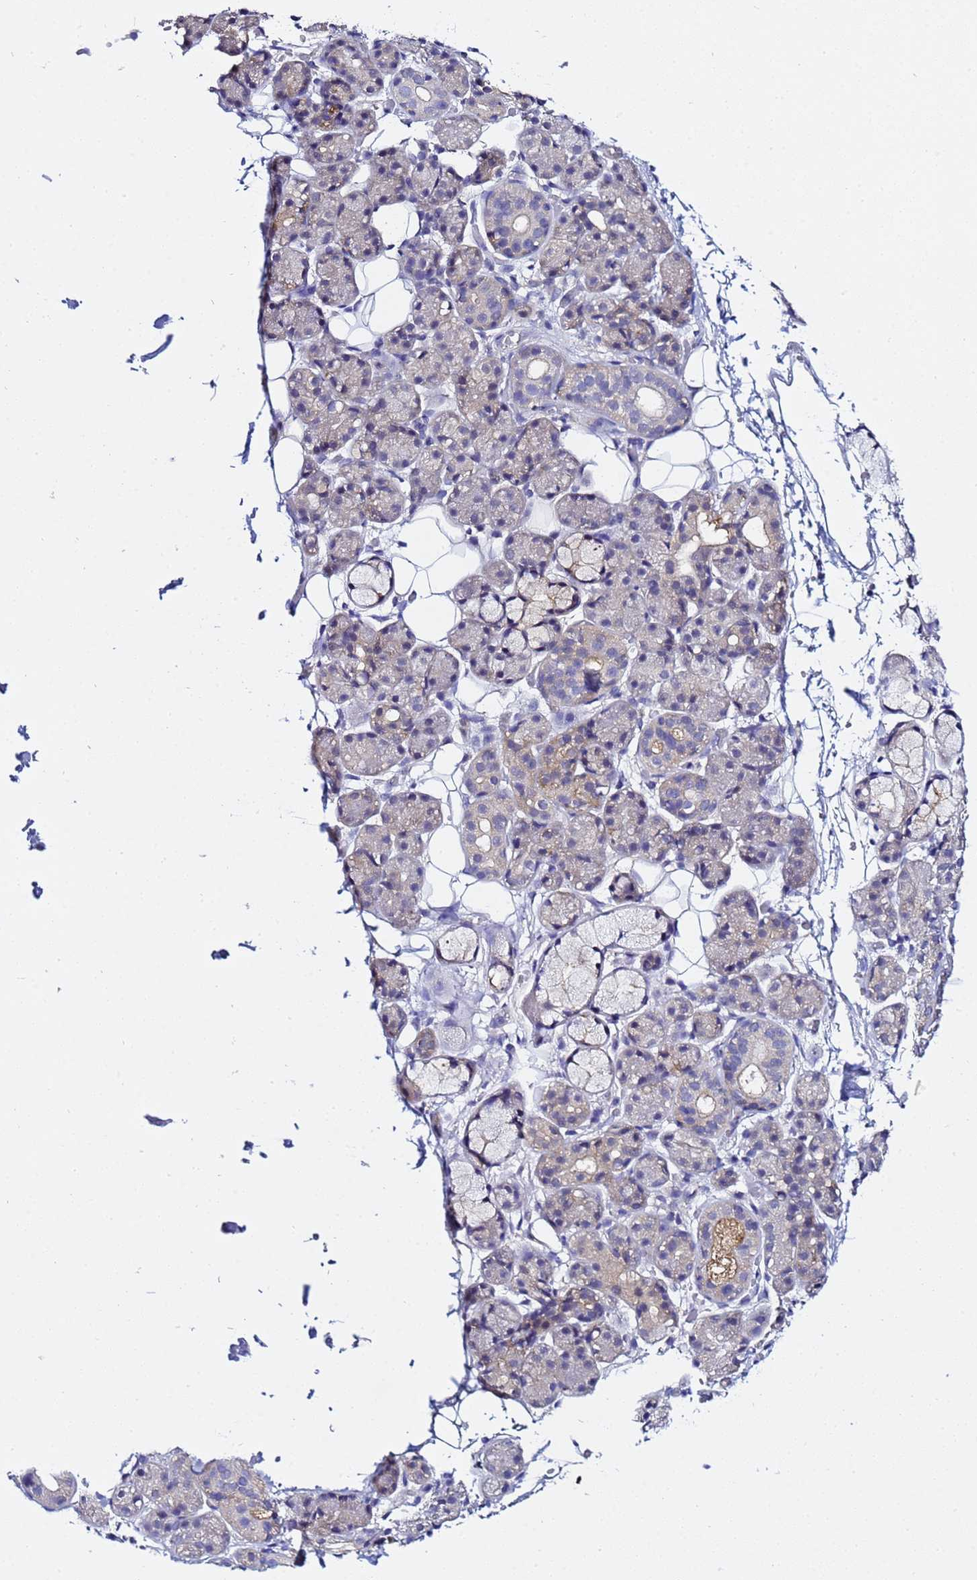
{"staining": {"intensity": "negative", "quantity": "none", "location": "none"}, "tissue": "salivary gland", "cell_type": "Glandular cells", "image_type": "normal", "snomed": [{"axis": "morphology", "description": "Normal tissue, NOS"}, {"axis": "topography", "description": "Salivary gland"}], "caption": "Immunohistochemistry (IHC) micrograph of unremarkable salivary gland: salivary gland stained with DAB reveals no significant protein positivity in glandular cells.", "gene": "LENG1", "patient": {"sex": "male", "age": 63}}